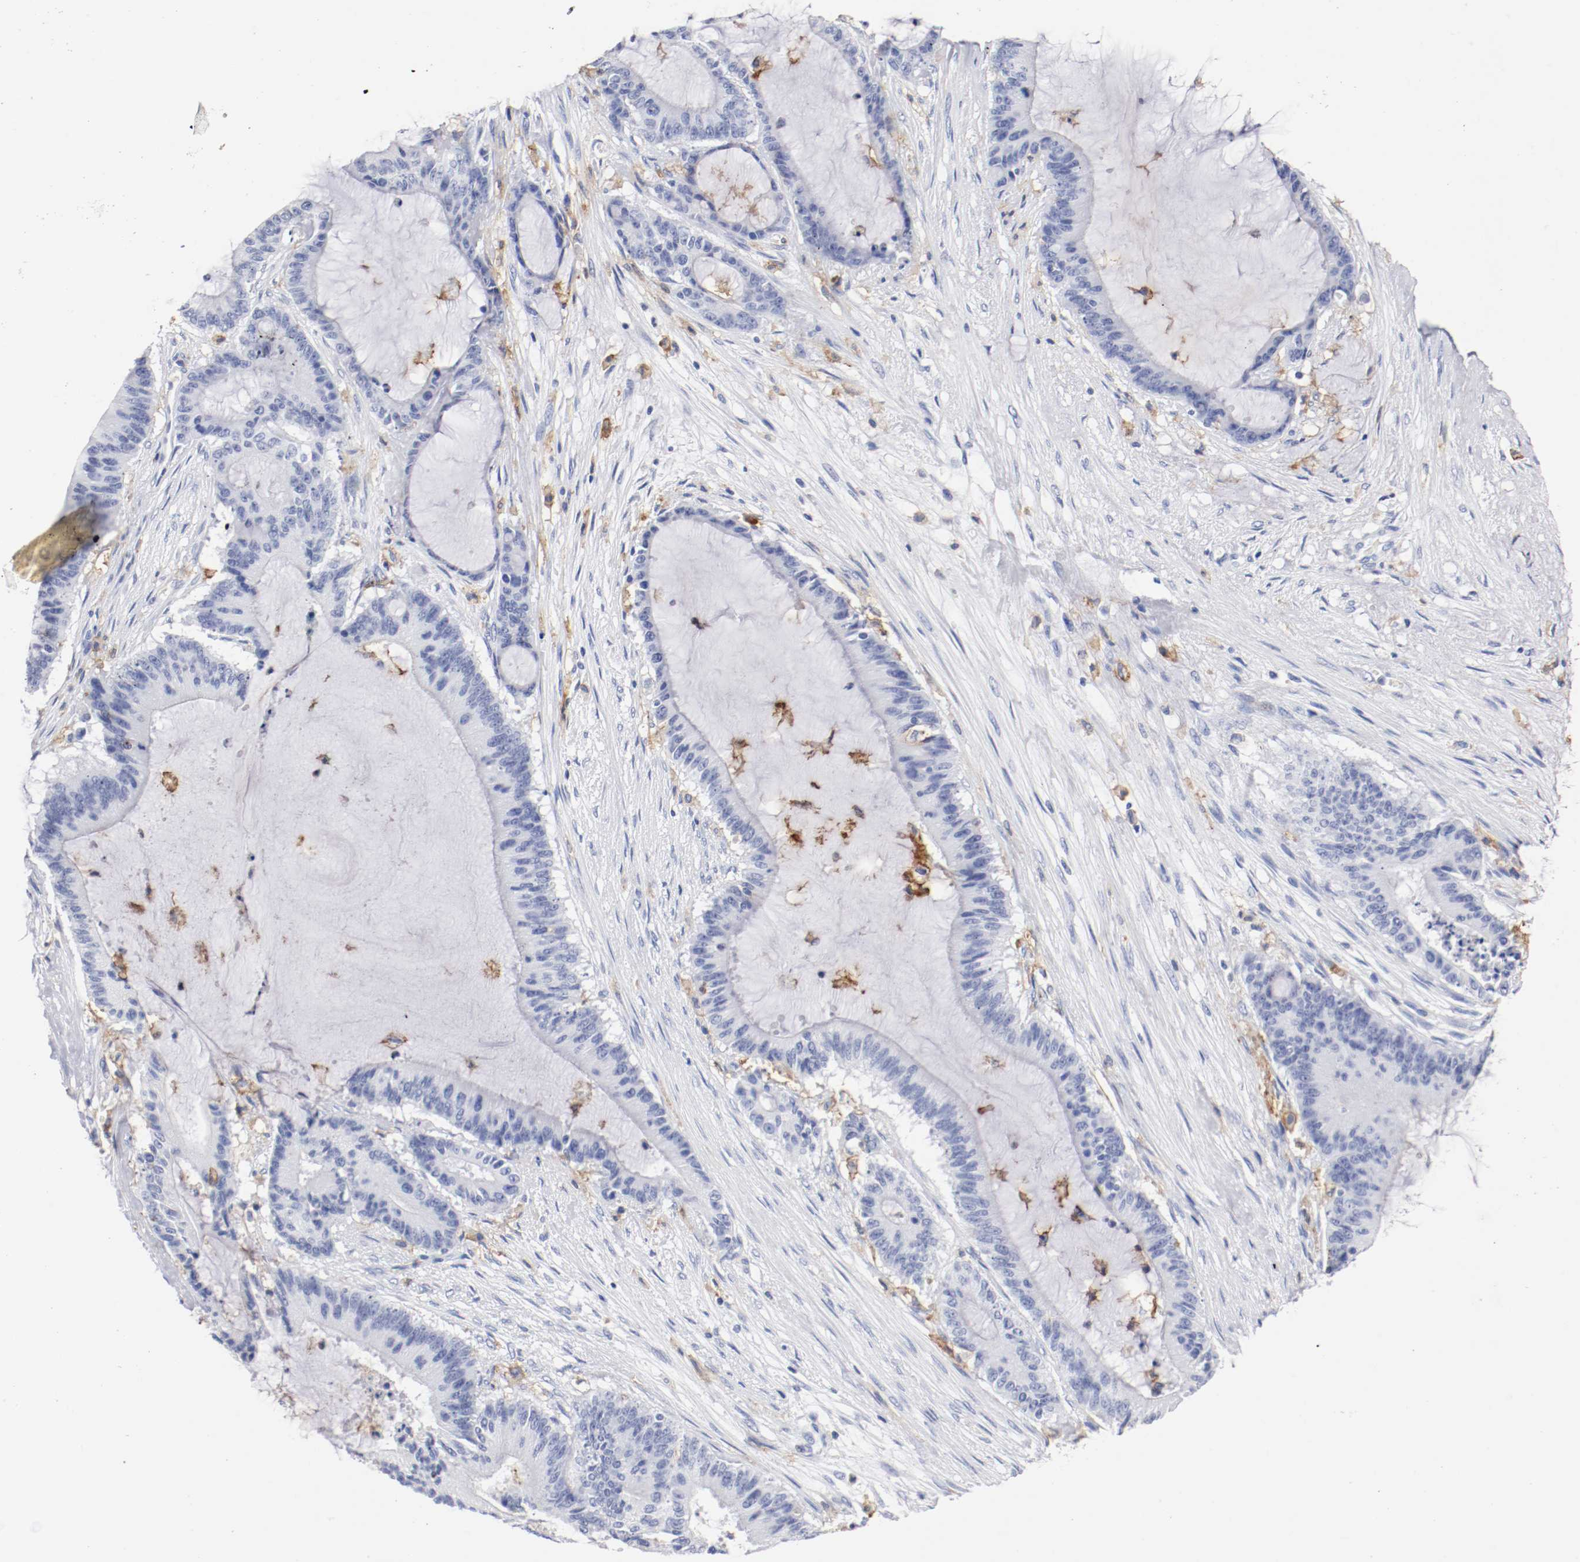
{"staining": {"intensity": "negative", "quantity": "none", "location": "none"}, "tissue": "liver cancer", "cell_type": "Tumor cells", "image_type": "cancer", "snomed": [{"axis": "morphology", "description": "Cholangiocarcinoma"}, {"axis": "topography", "description": "Liver"}], "caption": "DAB immunohistochemical staining of human liver cholangiocarcinoma demonstrates no significant expression in tumor cells.", "gene": "ITGAX", "patient": {"sex": "female", "age": 73}}